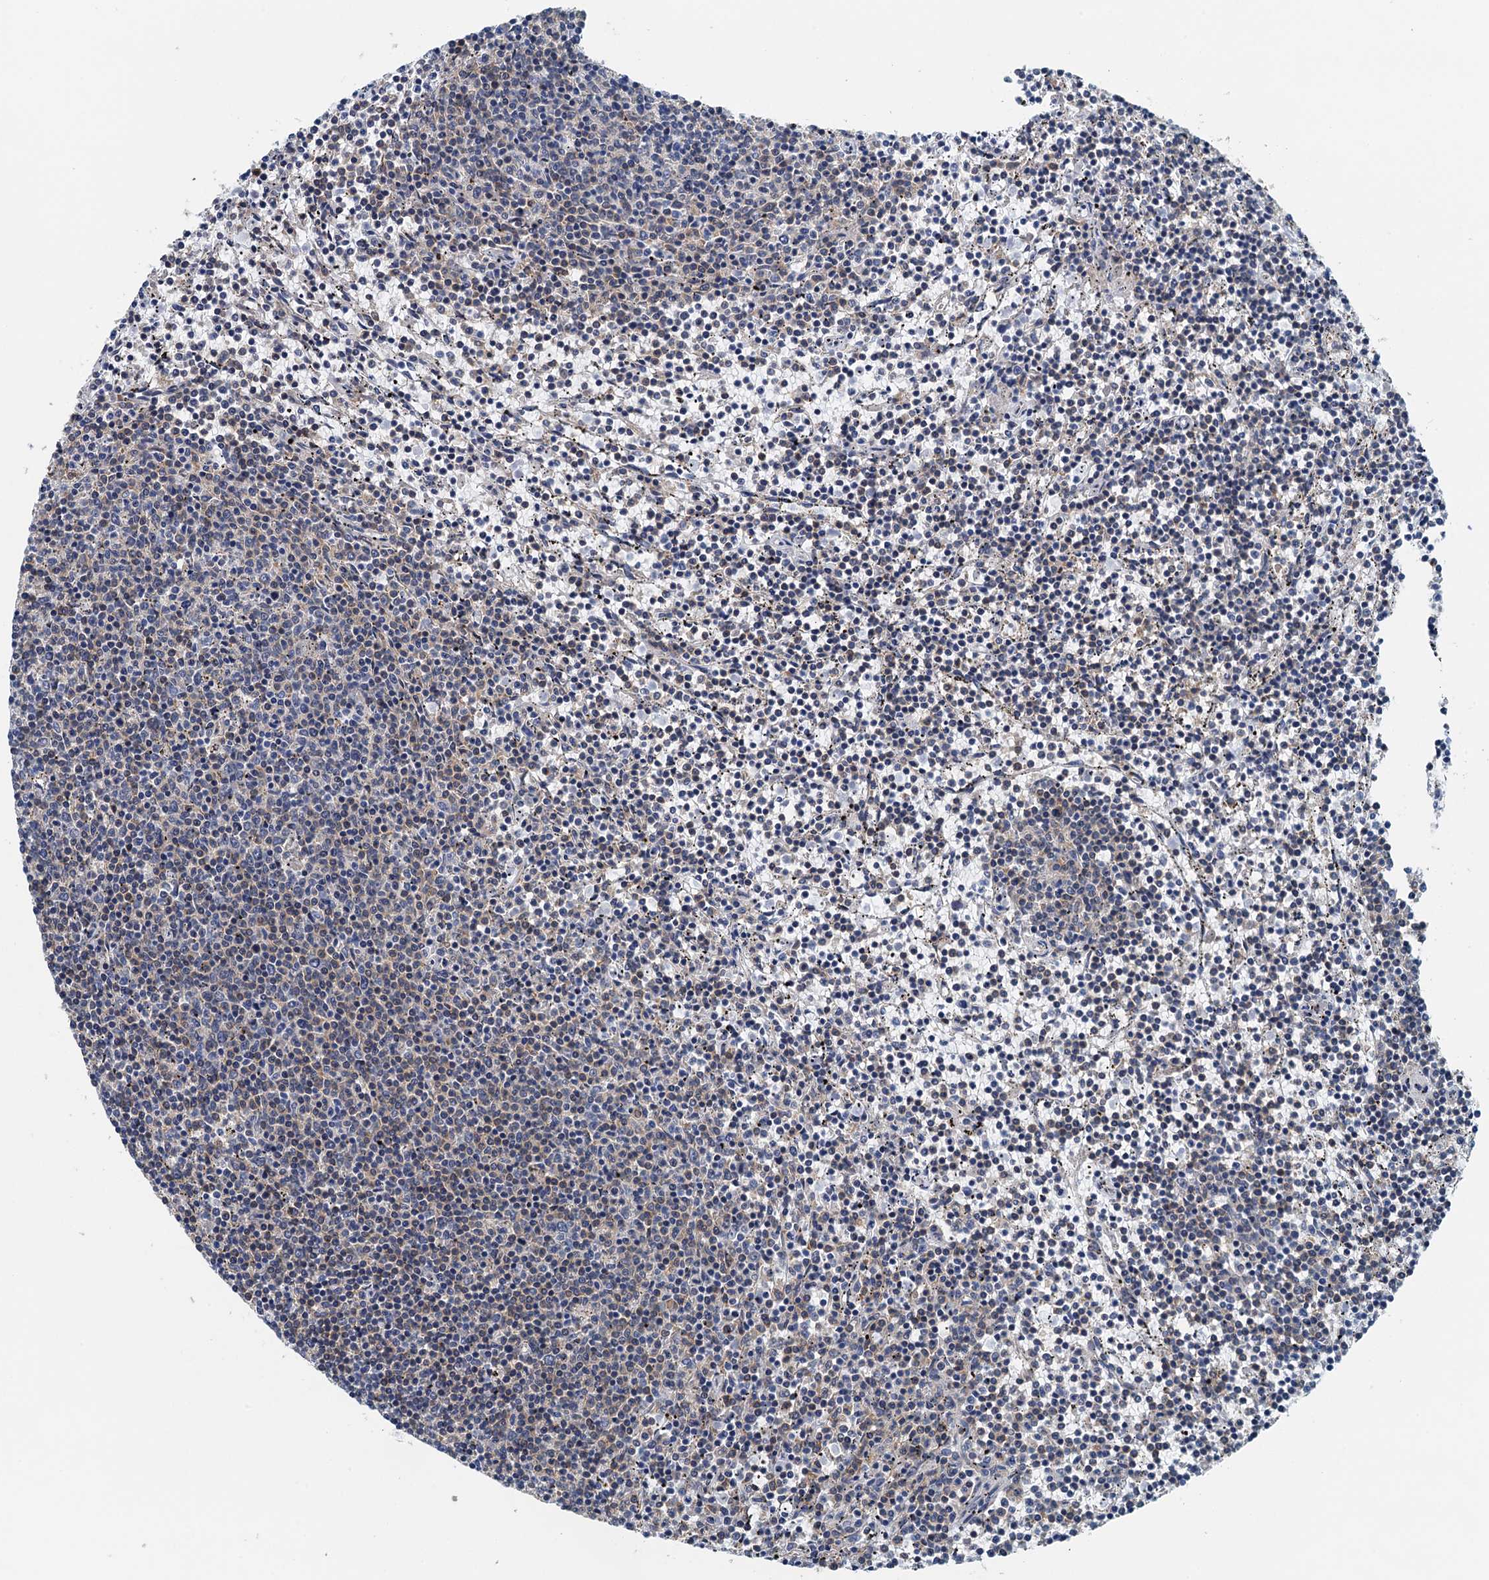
{"staining": {"intensity": "negative", "quantity": "none", "location": "none"}, "tissue": "lymphoma", "cell_type": "Tumor cells", "image_type": "cancer", "snomed": [{"axis": "morphology", "description": "Malignant lymphoma, non-Hodgkin's type, Low grade"}, {"axis": "topography", "description": "Spleen"}], "caption": "This is a histopathology image of IHC staining of lymphoma, which shows no staining in tumor cells.", "gene": "PPP1R14D", "patient": {"sex": "female", "age": 50}}